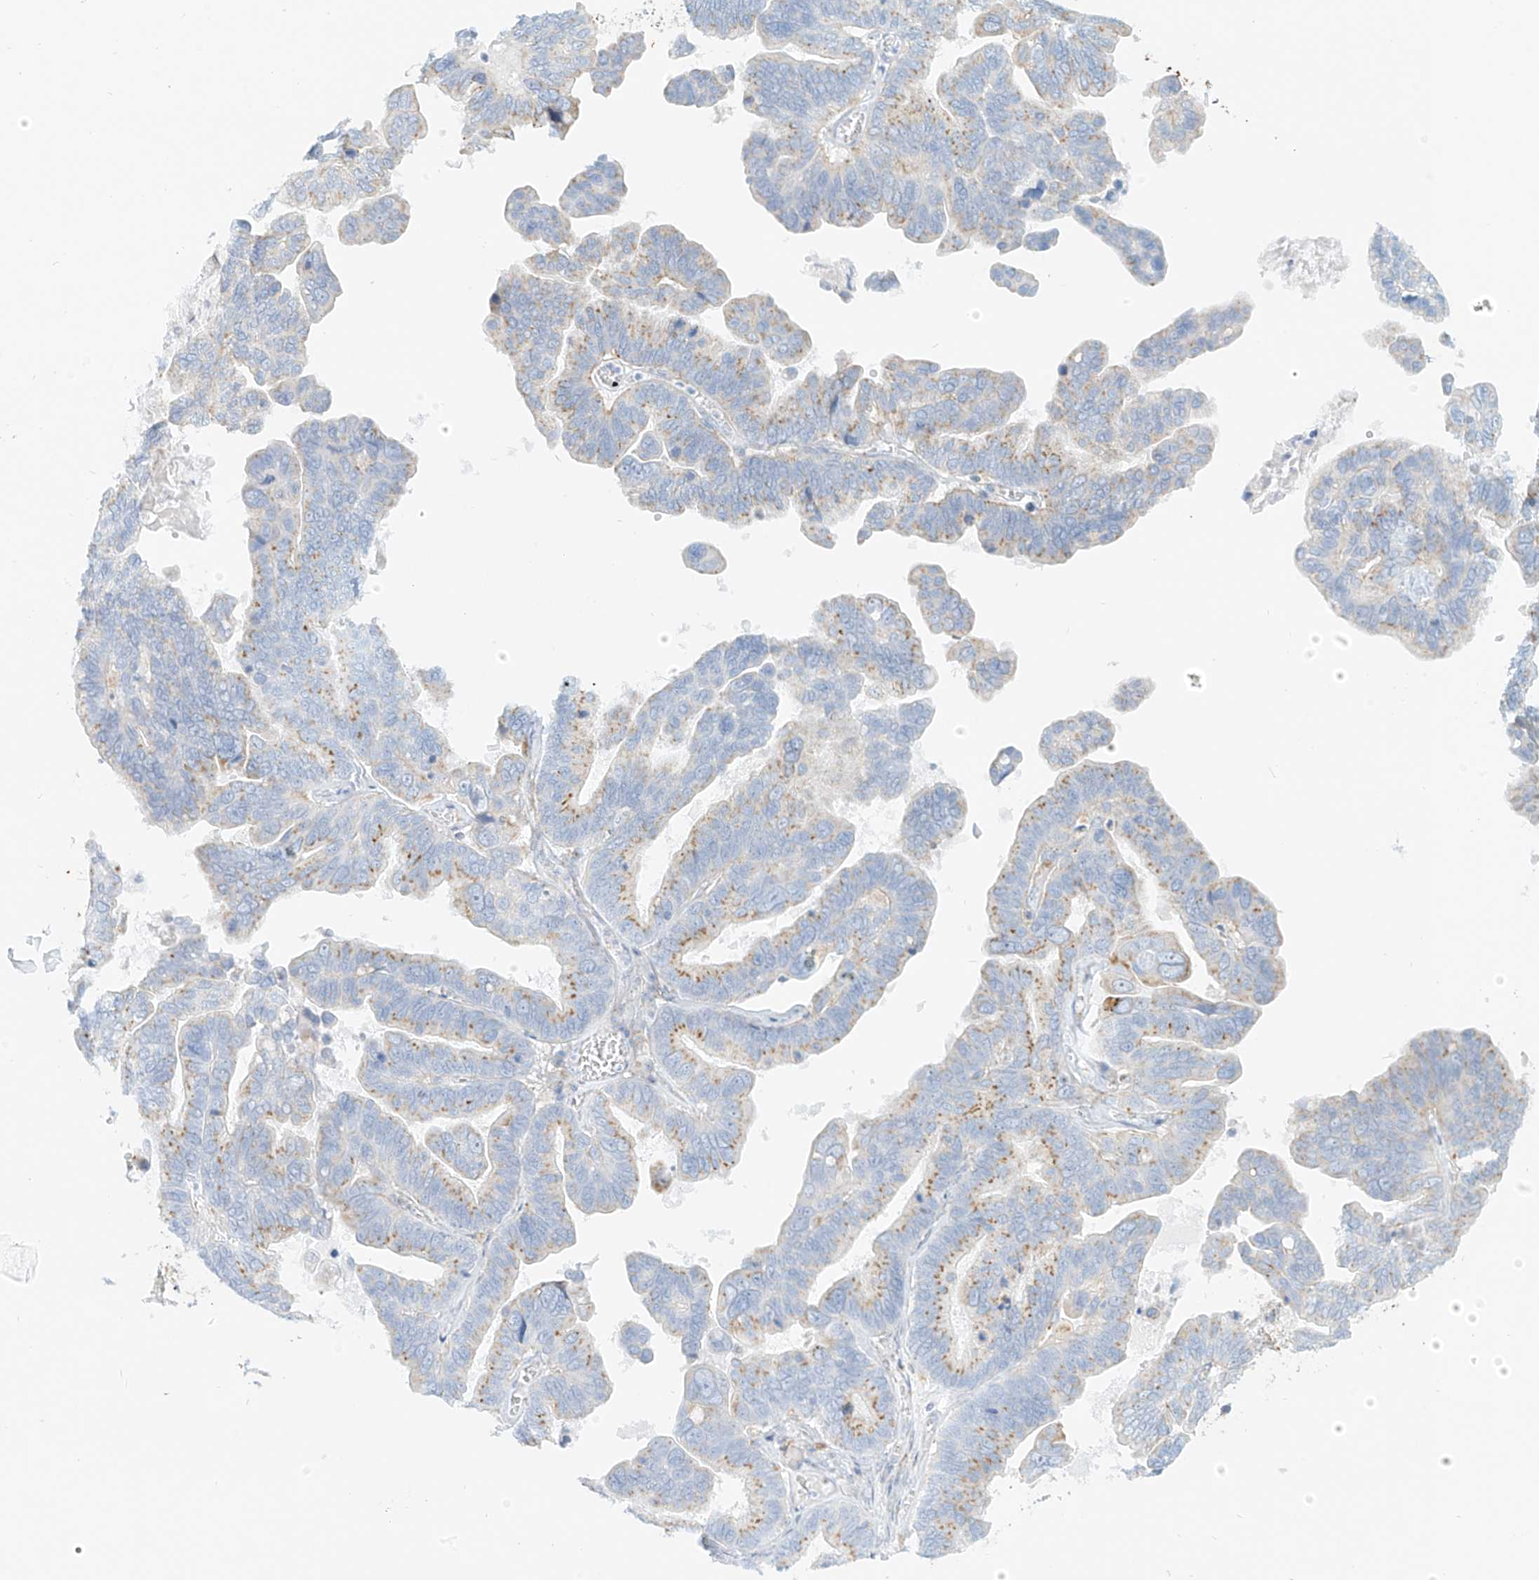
{"staining": {"intensity": "moderate", "quantity": "25%-75%", "location": "cytoplasmic/membranous"}, "tissue": "ovarian cancer", "cell_type": "Tumor cells", "image_type": "cancer", "snomed": [{"axis": "morphology", "description": "Cystadenocarcinoma, serous, NOS"}, {"axis": "topography", "description": "Ovary"}], "caption": "Tumor cells display moderate cytoplasmic/membranous staining in about 25%-75% of cells in ovarian cancer (serous cystadenocarcinoma).", "gene": "SLC35F6", "patient": {"sex": "female", "age": 56}}